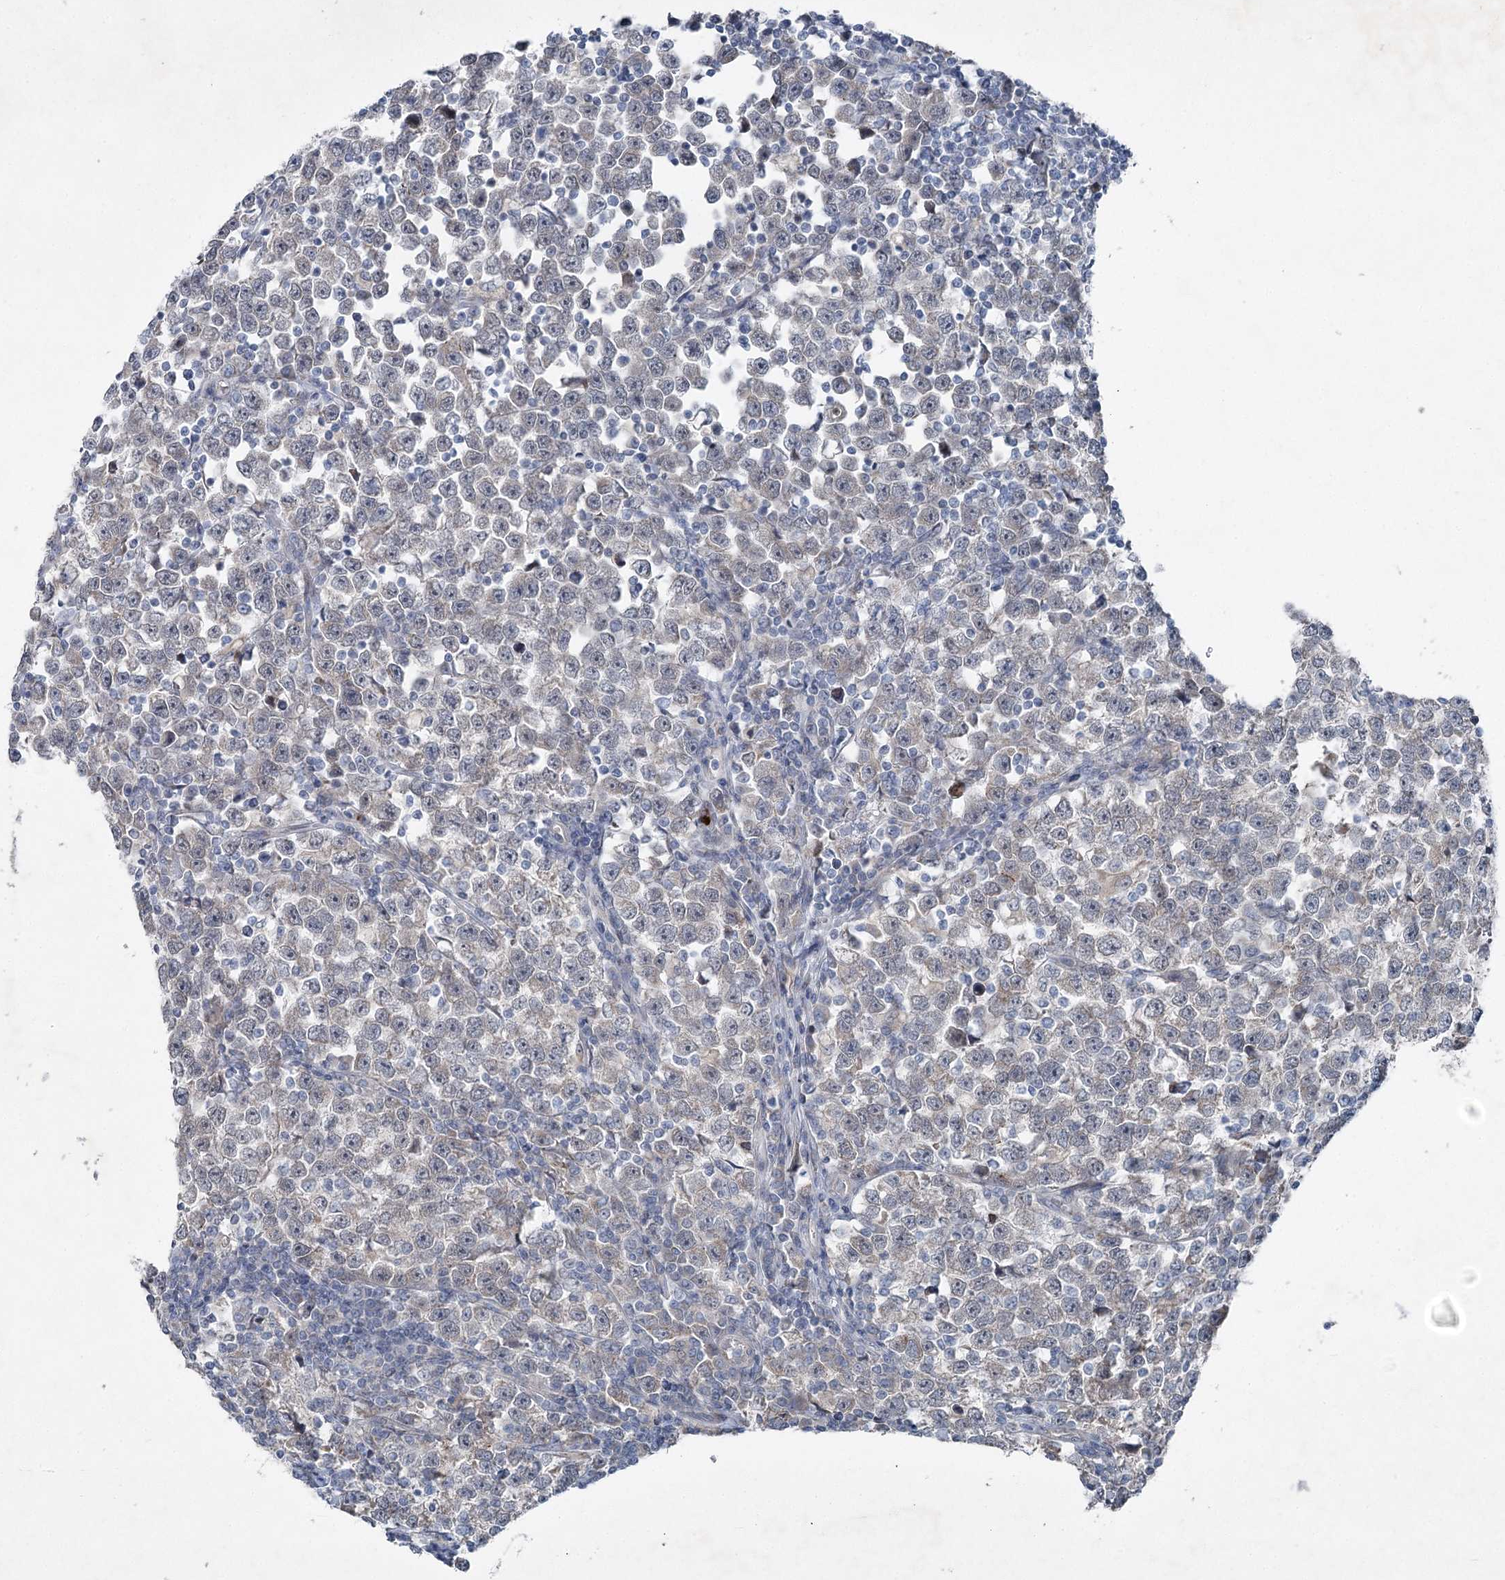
{"staining": {"intensity": "negative", "quantity": "none", "location": "none"}, "tissue": "testis cancer", "cell_type": "Tumor cells", "image_type": "cancer", "snomed": [{"axis": "morphology", "description": "Normal tissue, NOS"}, {"axis": "morphology", "description": "Seminoma, NOS"}, {"axis": "topography", "description": "Testis"}], "caption": "High magnification brightfield microscopy of seminoma (testis) stained with DAB (brown) and counterstained with hematoxylin (blue): tumor cells show no significant positivity.", "gene": "PLA2G12A", "patient": {"sex": "male", "age": 43}}